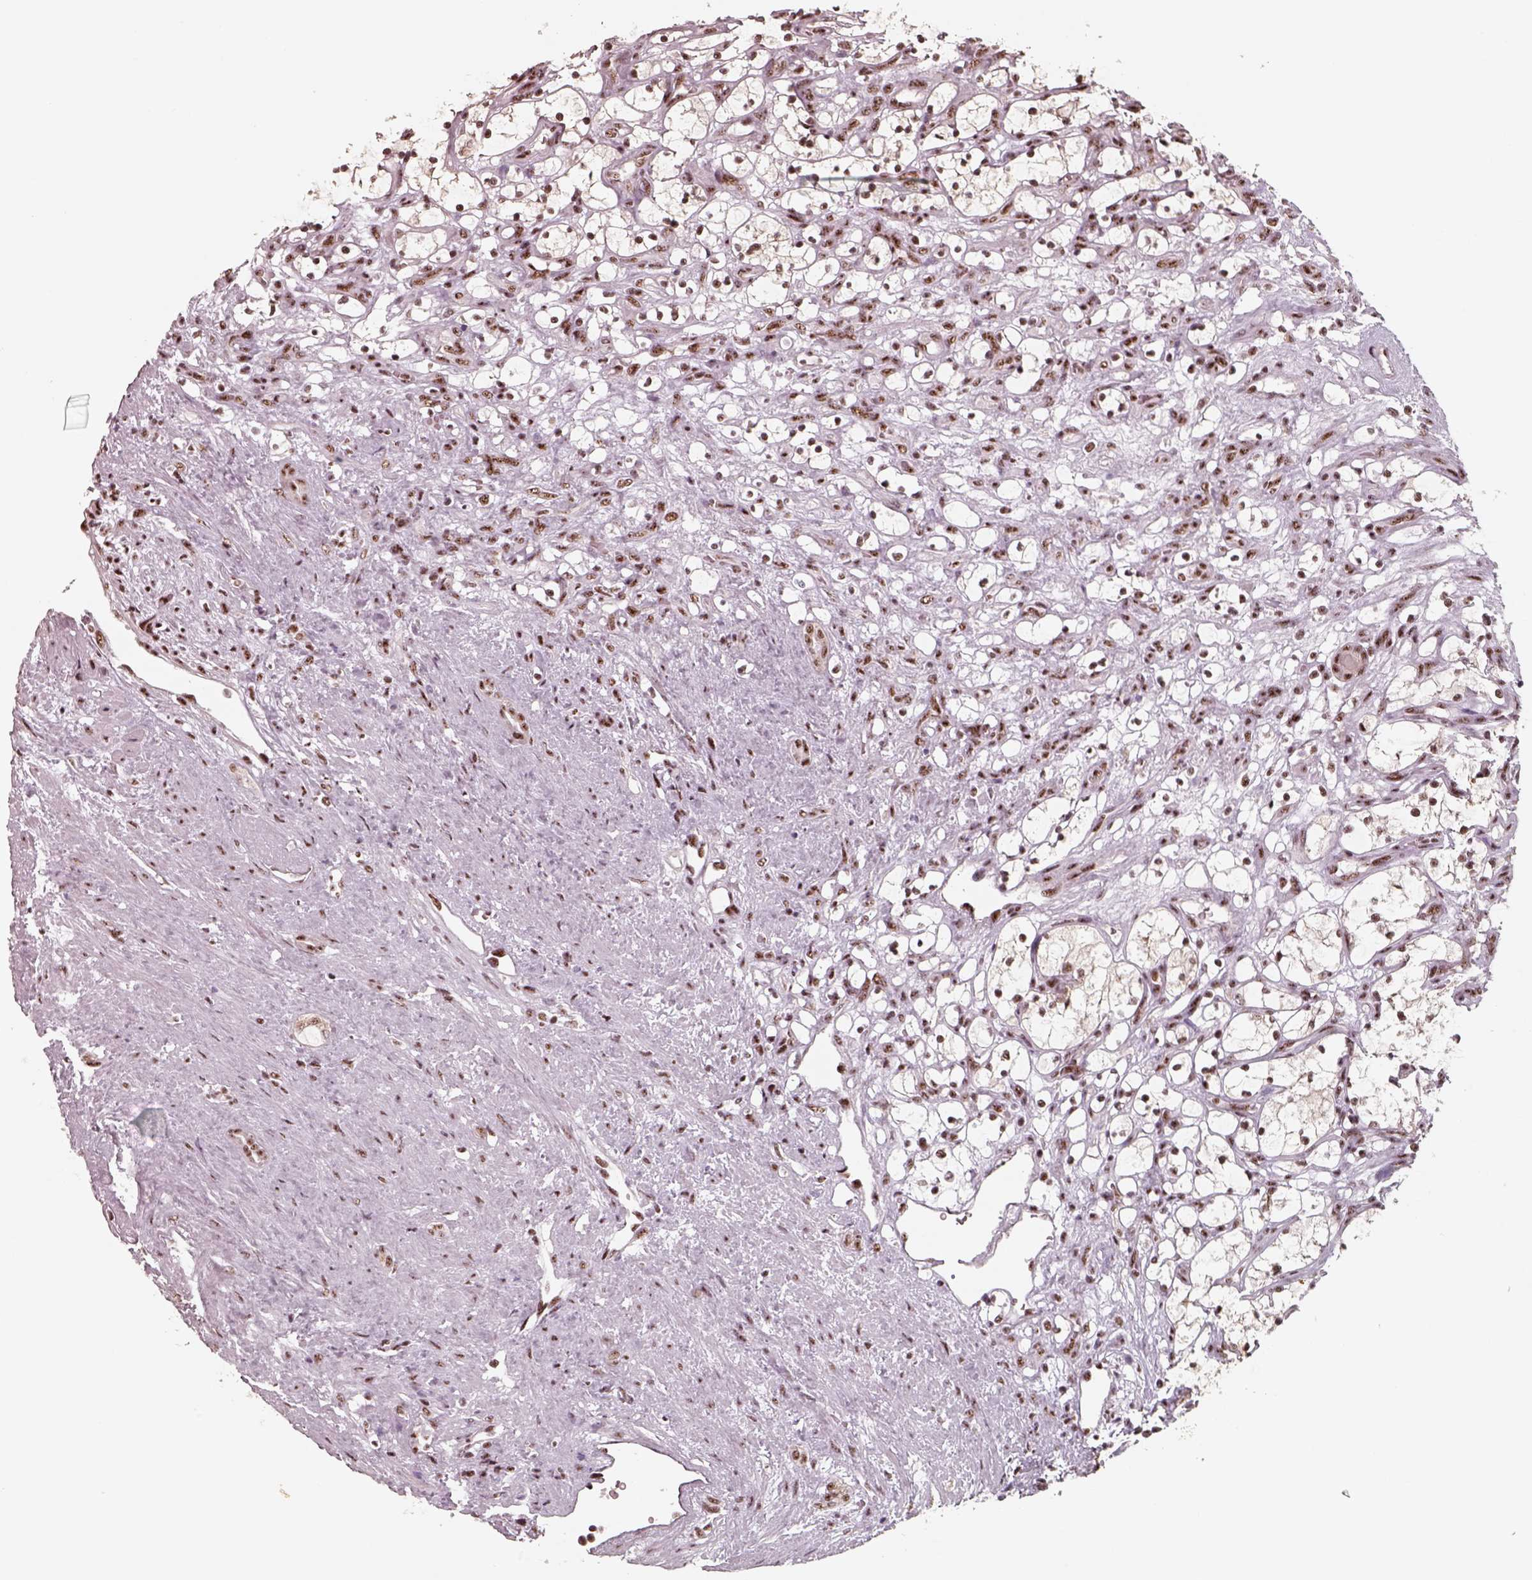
{"staining": {"intensity": "strong", "quantity": ">75%", "location": "nuclear"}, "tissue": "renal cancer", "cell_type": "Tumor cells", "image_type": "cancer", "snomed": [{"axis": "morphology", "description": "Adenocarcinoma, NOS"}, {"axis": "topography", "description": "Kidney"}], "caption": "Adenocarcinoma (renal) tissue shows strong nuclear staining in approximately >75% of tumor cells Nuclei are stained in blue.", "gene": "ATXN7L3", "patient": {"sex": "female", "age": 69}}